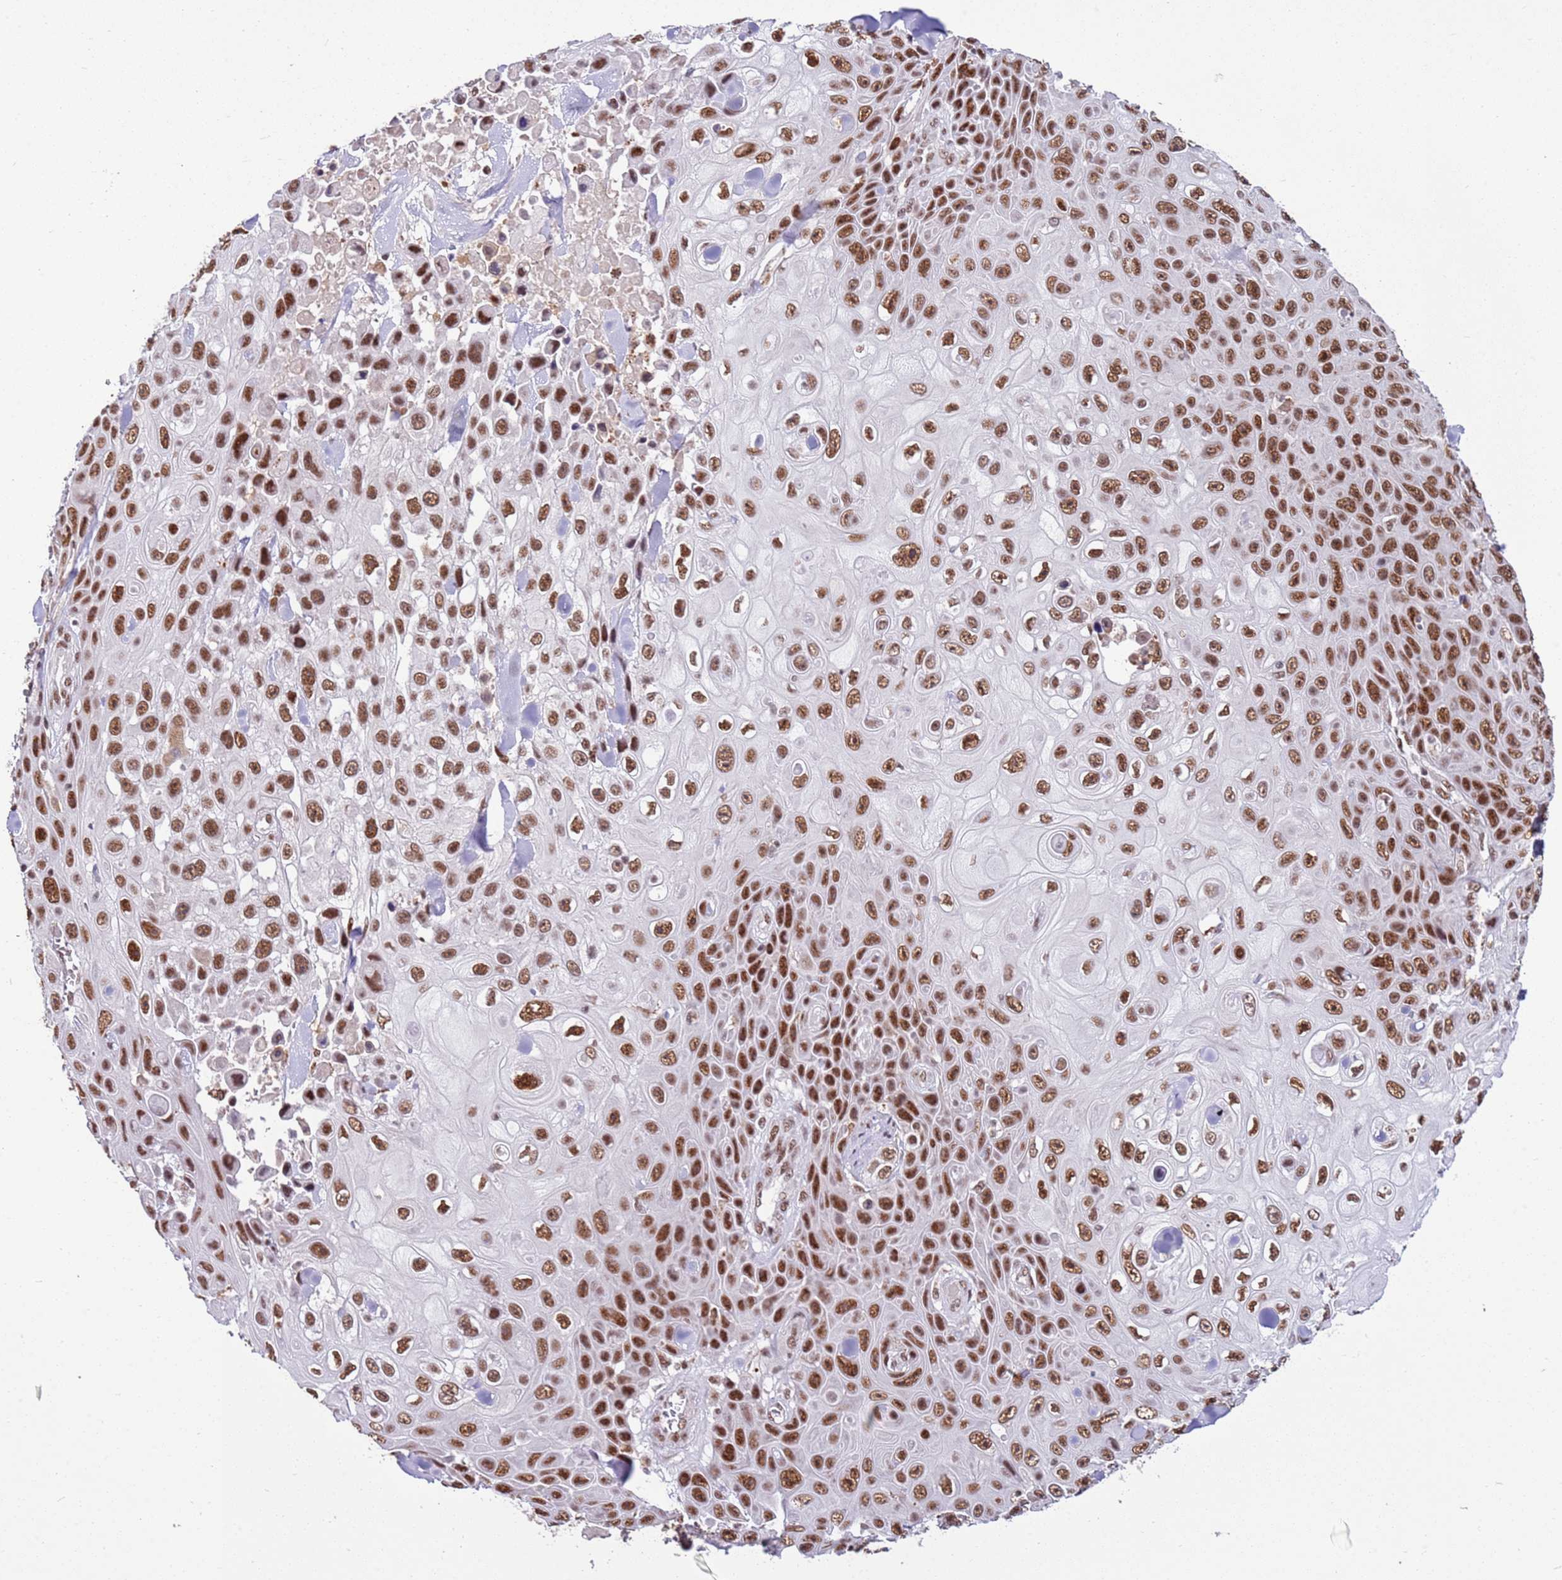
{"staining": {"intensity": "strong", "quantity": ">75%", "location": "nuclear"}, "tissue": "skin cancer", "cell_type": "Tumor cells", "image_type": "cancer", "snomed": [{"axis": "morphology", "description": "Squamous cell carcinoma, NOS"}, {"axis": "topography", "description": "Skin"}], "caption": "An image of human skin cancer (squamous cell carcinoma) stained for a protein displays strong nuclear brown staining in tumor cells.", "gene": "AKAP8L", "patient": {"sex": "male", "age": 82}}